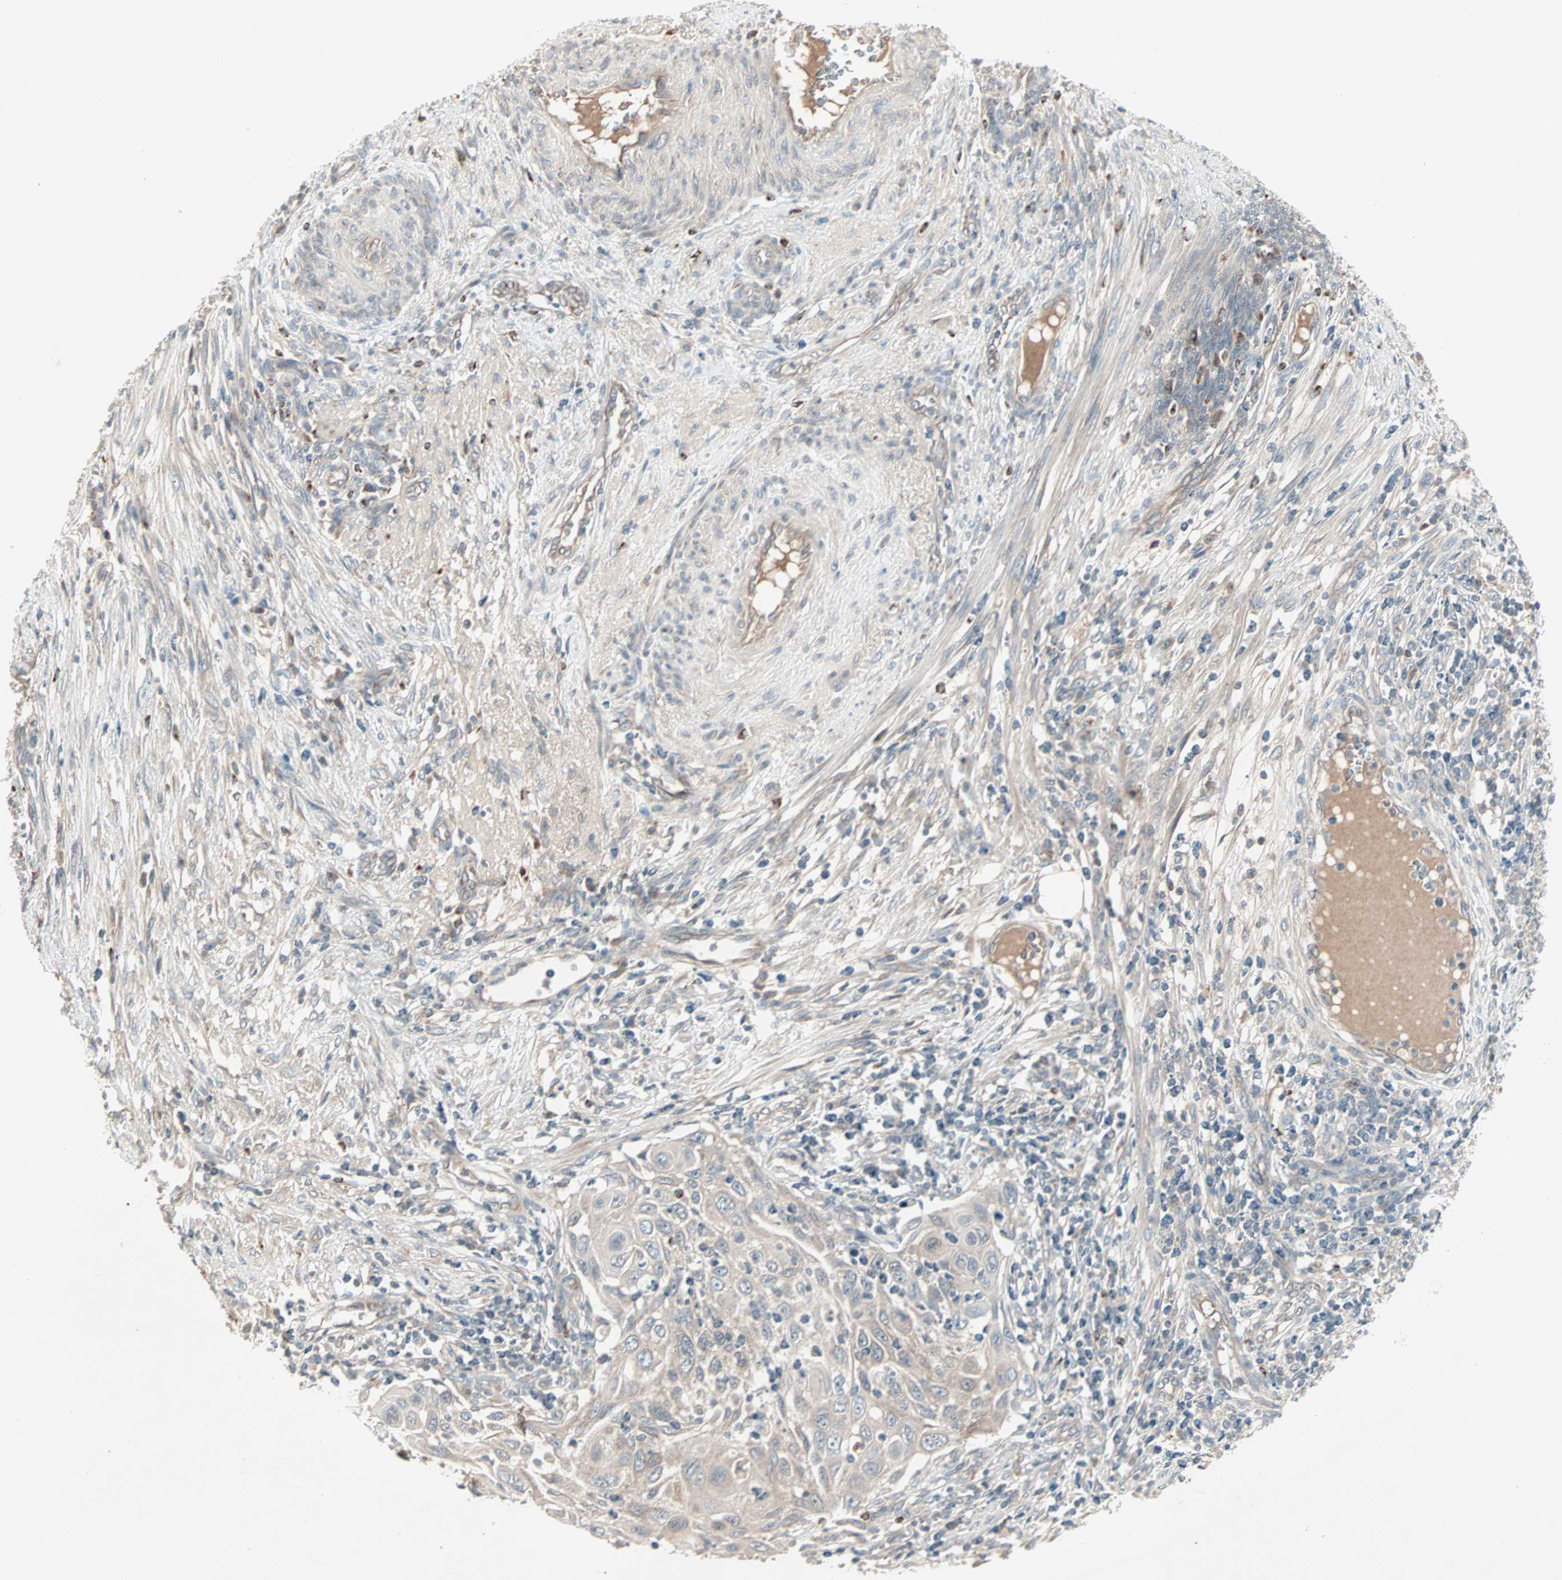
{"staining": {"intensity": "weak", "quantity": "<25%", "location": "cytoplasmic/membranous"}, "tissue": "cervical cancer", "cell_type": "Tumor cells", "image_type": "cancer", "snomed": [{"axis": "morphology", "description": "Squamous cell carcinoma, NOS"}, {"axis": "topography", "description": "Cervix"}], "caption": "Immunohistochemical staining of cervical cancer exhibits no significant staining in tumor cells. (DAB (3,3'-diaminobenzidine) immunohistochemistry (IHC), high magnification).", "gene": "JMJD7-PLA2G4B", "patient": {"sex": "female", "age": 70}}